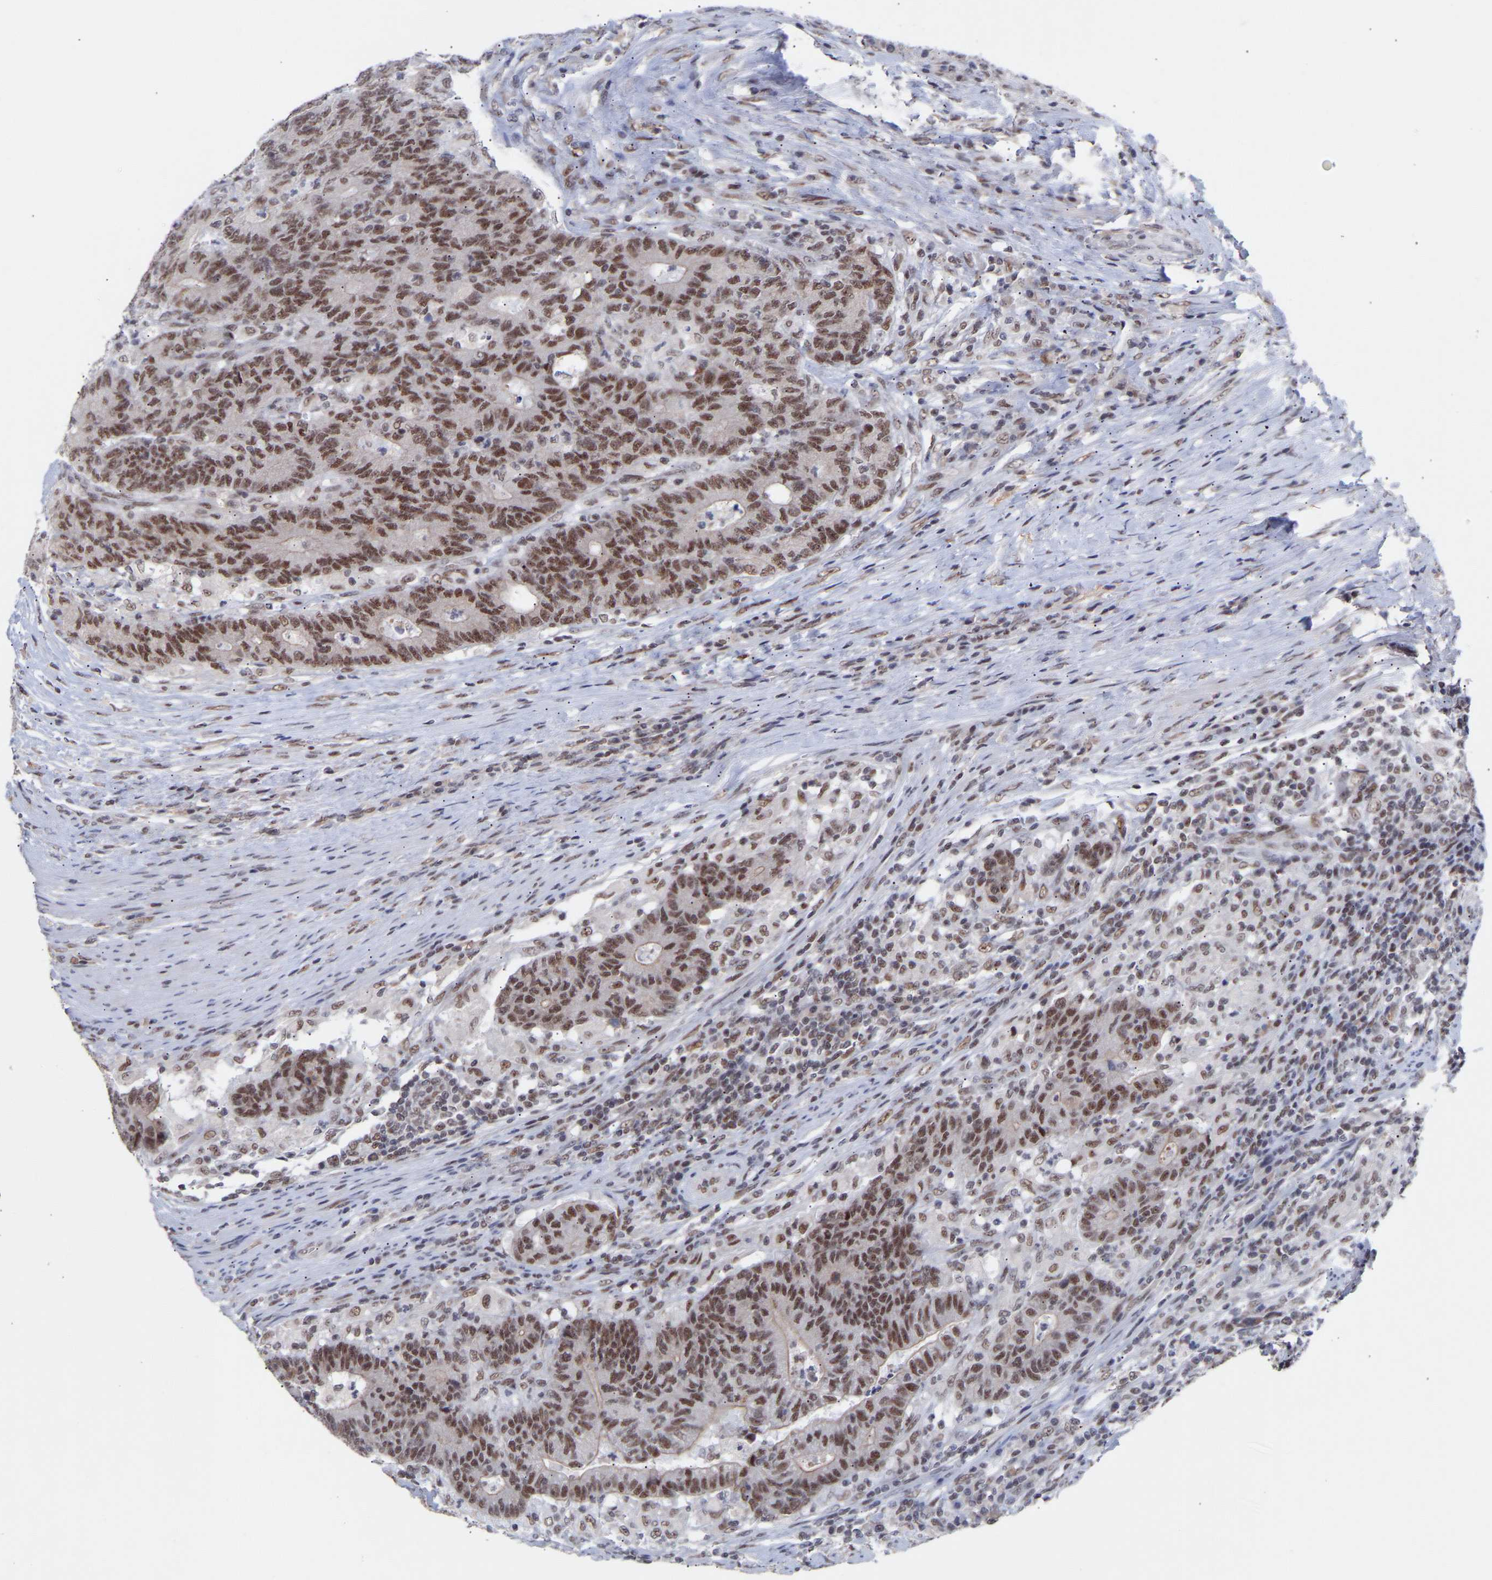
{"staining": {"intensity": "moderate", "quantity": ">75%", "location": "nuclear"}, "tissue": "colorectal cancer", "cell_type": "Tumor cells", "image_type": "cancer", "snomed": [{"axis": "morphology", "description": "Normal tissue, NOS"}, {"axis": "morphology", "description": "Adenocarcinoma, NOS"}, {"axis": "topography", "description": "Colon"}], "caption": "Protein staining of colorectal adenocarcinoma tissue exhibits moderate nuclear expression in approximately >75% of tumor cells.", "gene": "RBM15", "patient": {"sex": "female", "age": 75}}